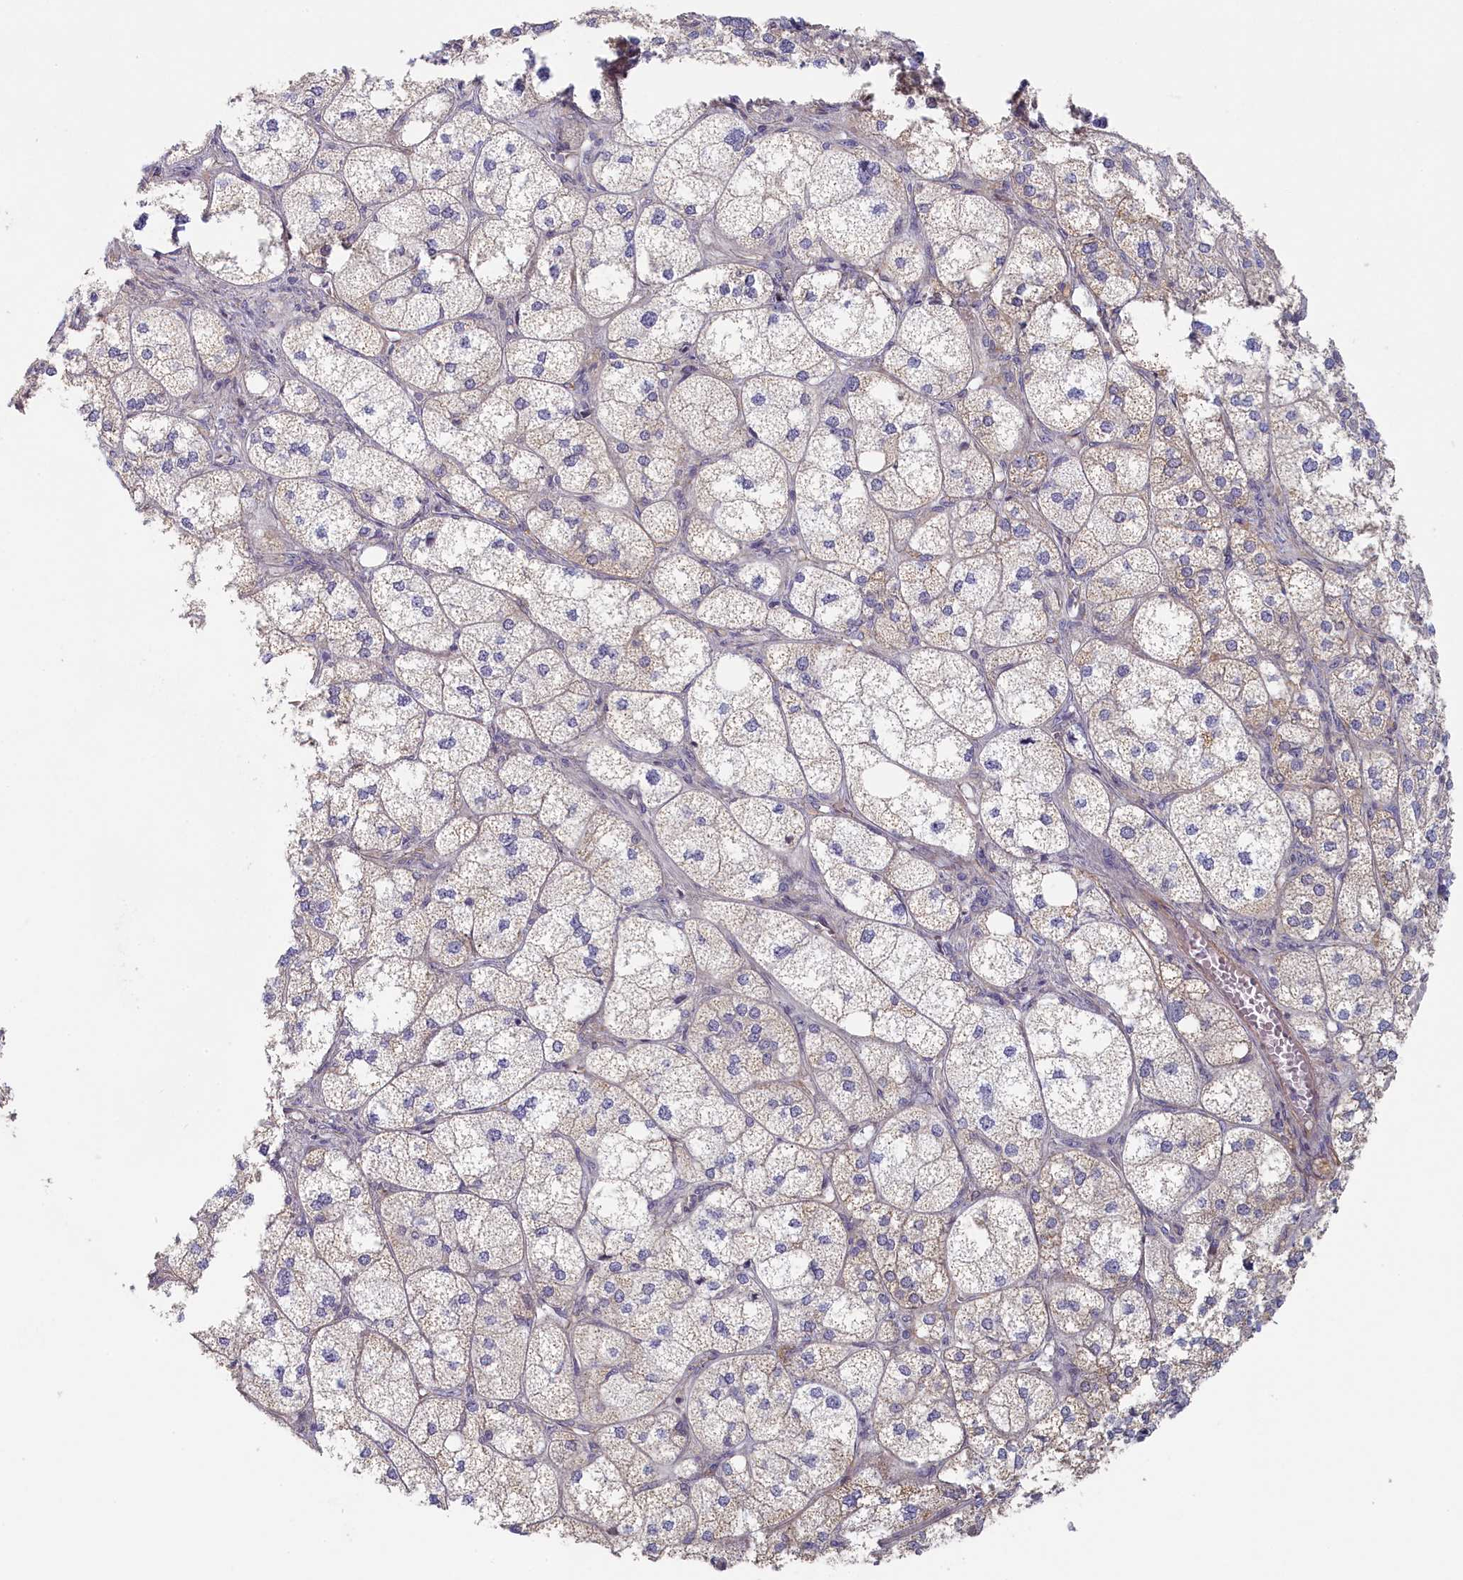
{"staining": {"intensity": "weak", "quantity": "<25%", "location": "cytoplasmic/membranous"}, "tissue": "adrenal gland", "cell_type": "Glandular cells", "image_type": "normal", "snomed": [{"axis": "morphology", "description": "Normal tissue, NOS"}, {"axis": "topography", "description": "Adrenal gland"}], "caption": "Micrograph shows no protein staining in glandular cells of benign adrenal gland.", "gene": "INTS4", "patient": {"sex": "female", "age": 61}}